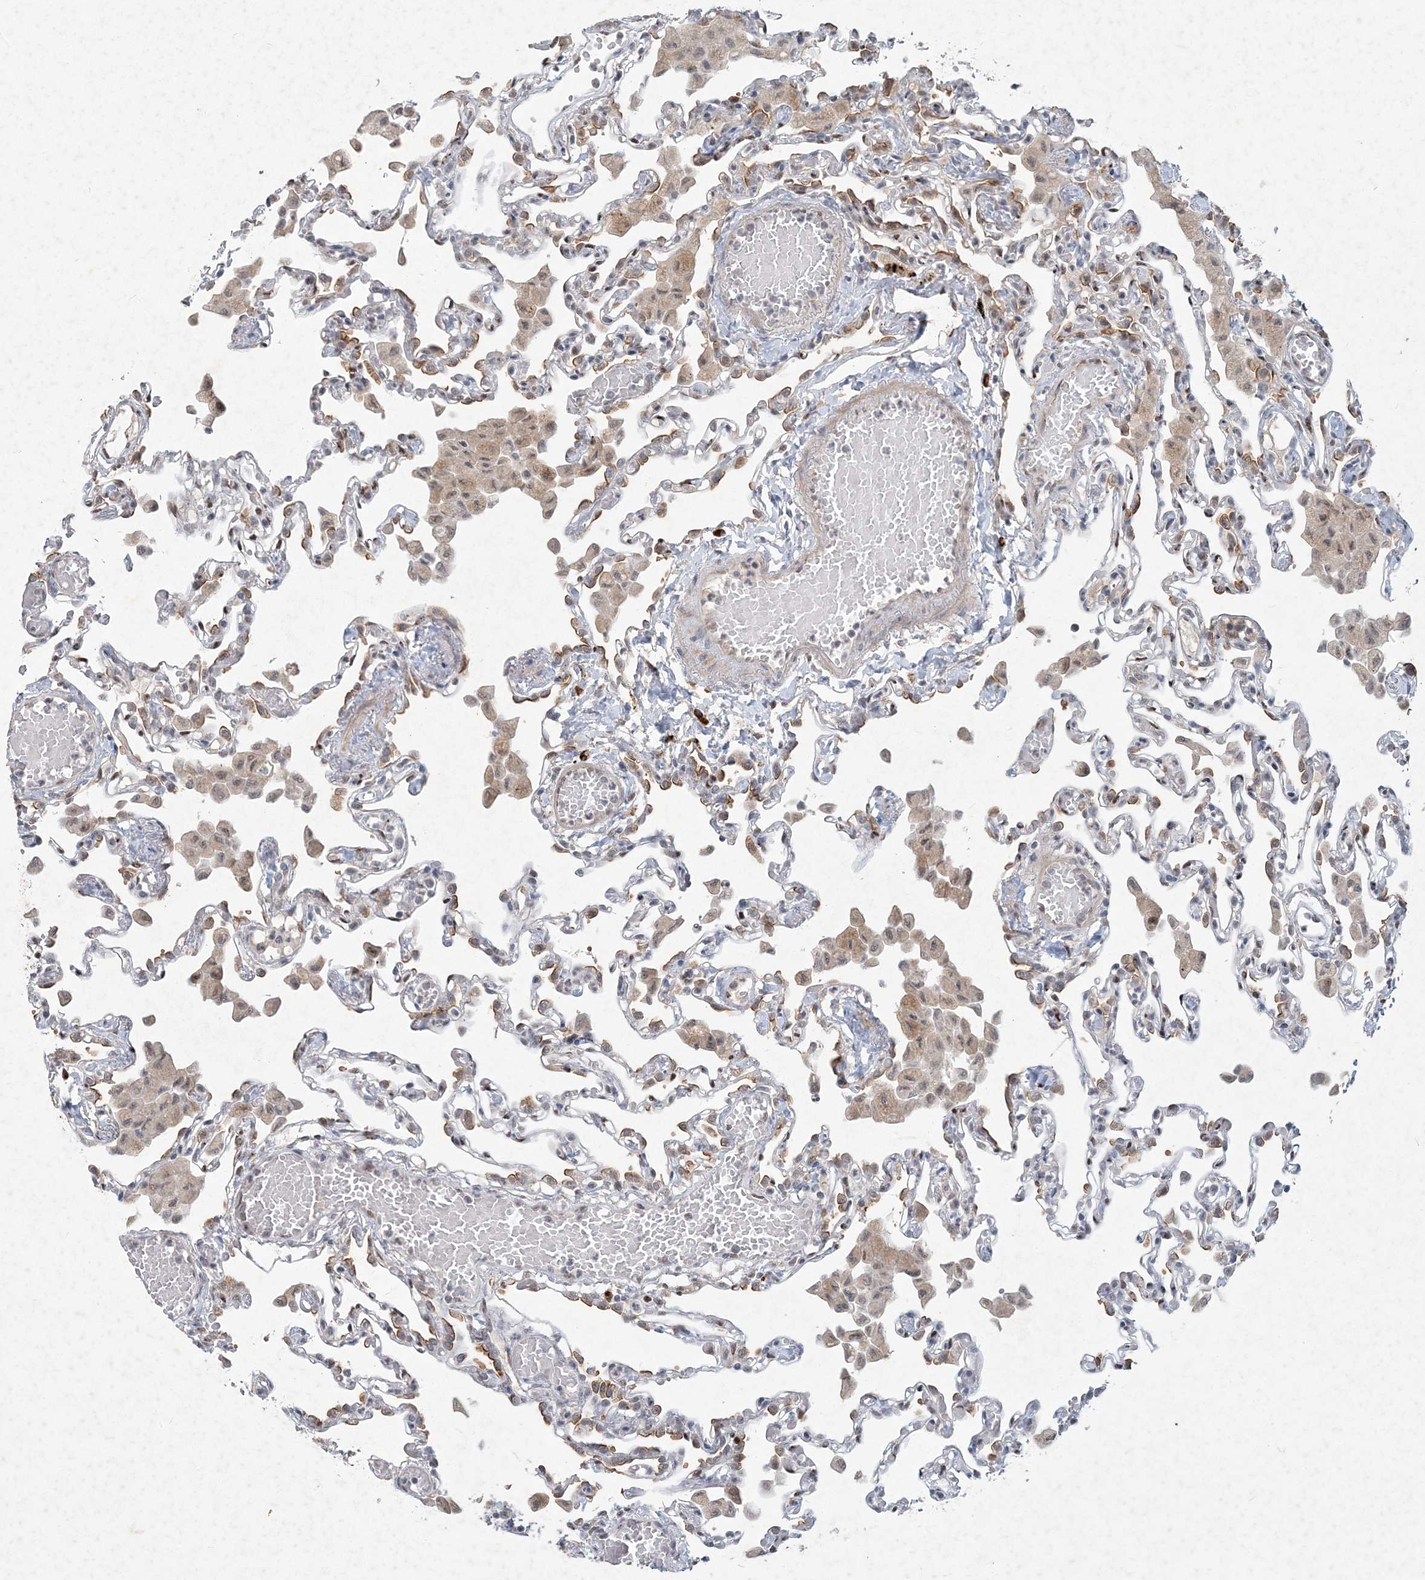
{"staining": {"intensity": "weak", "quantity": "<25%", "location": "cytoplasmic/membranous"}, "tissue": "lung", "cell_type": "Alveolar cells", "image_type": "normal", "snomed": [{"axis": "morphology", "description": "Normal tissue, NOS"}, {"axis": "topography", "description": "Bronchus"}, {"axis": "topography", "description": "Lung"}], "caption": "This is an IHC histopathology image of benign human lung. There is no staining in alveolar cells.", "gene": "GIN1", "patient": {"sex": "female", "age": 49}}